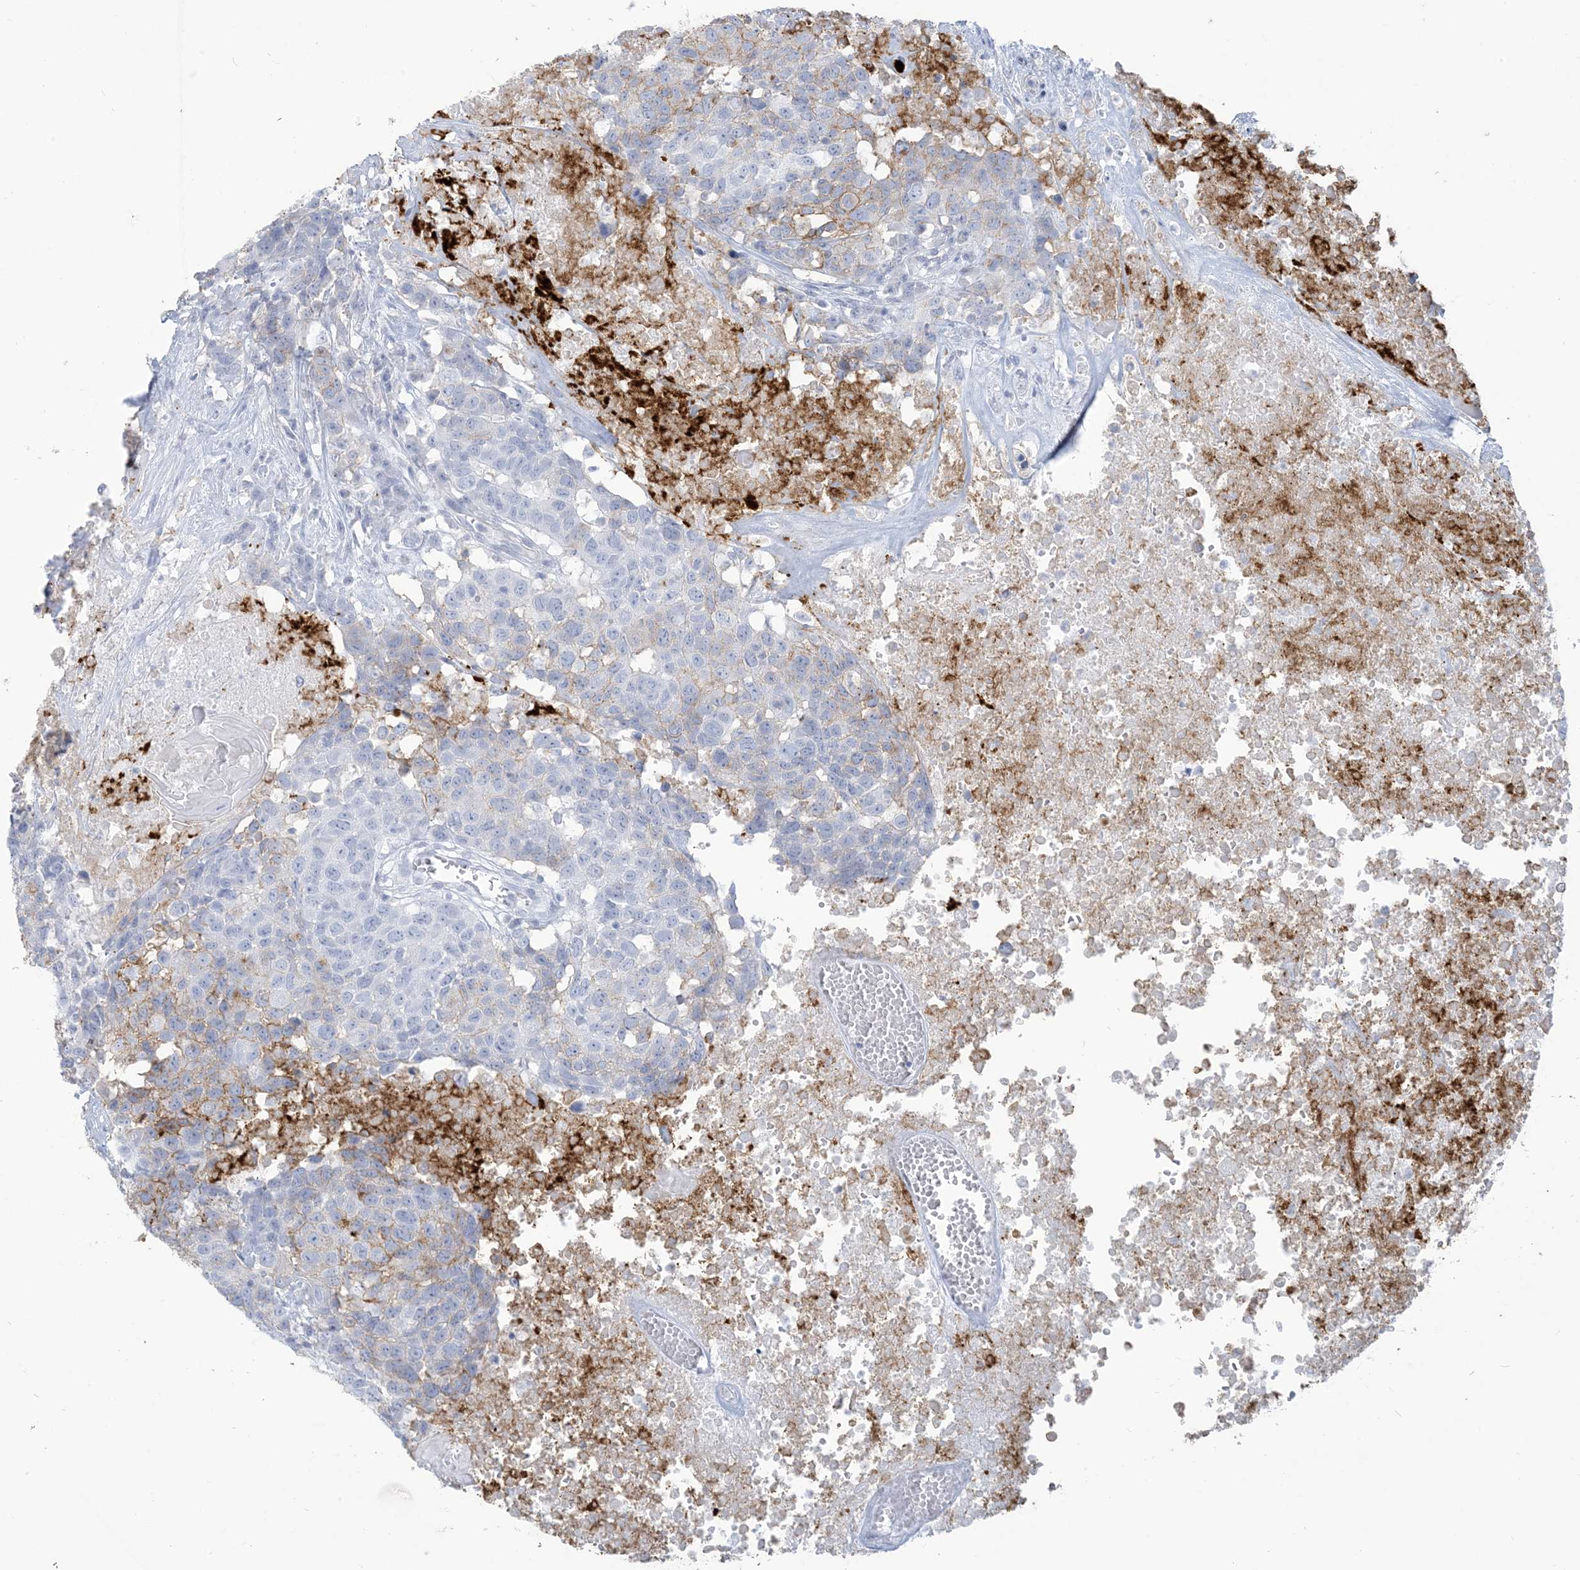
{"staining": {"intensity": "weak", "quantity": "<25%", "location": "cytoplasmic/membranous"}, "tissue": "head and neck cancer", "cell_type": "Tumor cells", "image_type": "cancer", "snomed": [{"axis": "morphology", "description": "Squamous cell carcinoma, NOS"}, {"axis": "topography", "description": "Head-Neck"}], "caption": "An image of human squamous cell carcinoma (head and neck) is negative for staining in tumor cells.", "gene": "HLA-DRB1", "patient": {"sex": "male", "age": 66}}